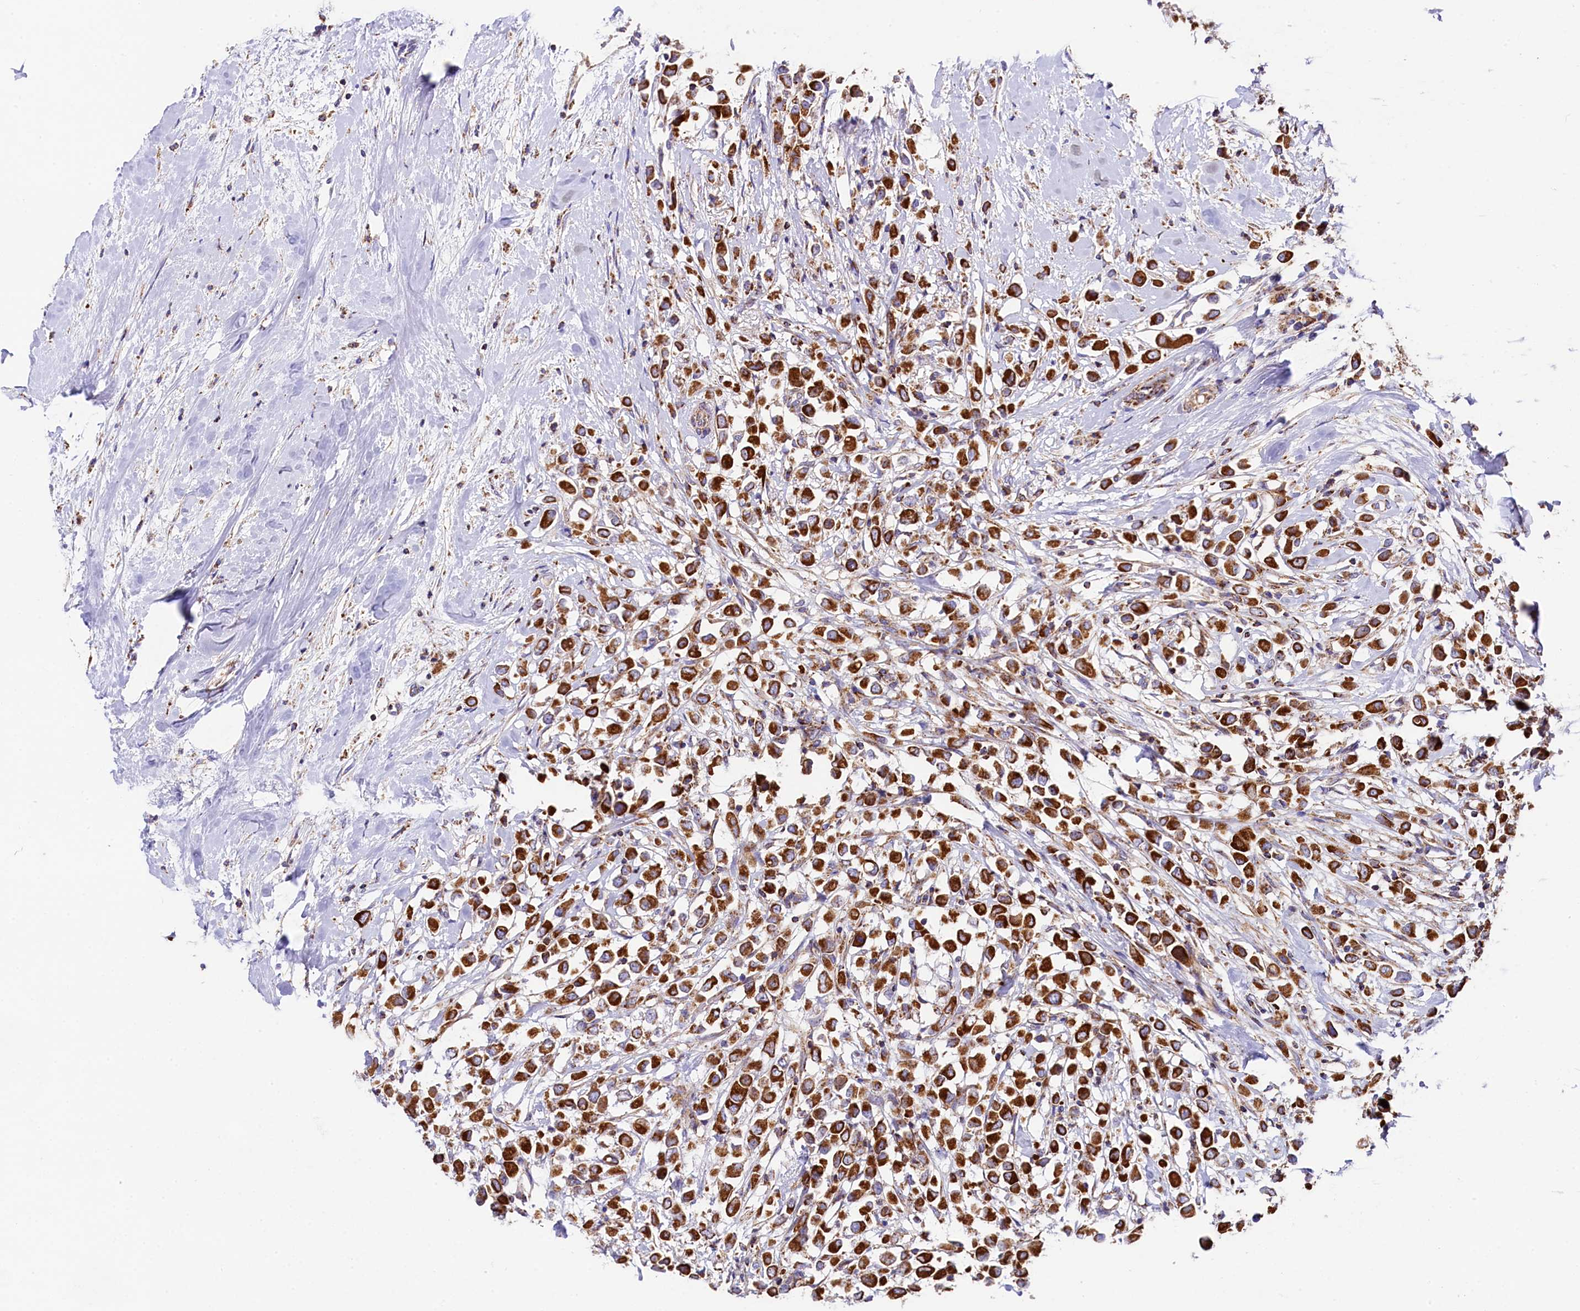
{"staining": {"intensity": "strong", "quantity": ">75%", "location": "cytoplasmic/membranous"}, "tissue": "breast cancer", "cell_type": "Tumor cells", "image_type": "cancer", "snomed": [{"axis": "morphology", "description": "Duct carcinoma"}, {"axis": "topography", "description": "Breast"}], "caption": "A histopathology image of human breast invasive ductal carcinoma stained for a protein displays strong cytoplasmic/membranous brown staining in tumor cells.", "gene": "CLYBL", "patient": {"sex": "female", "age": 87}}